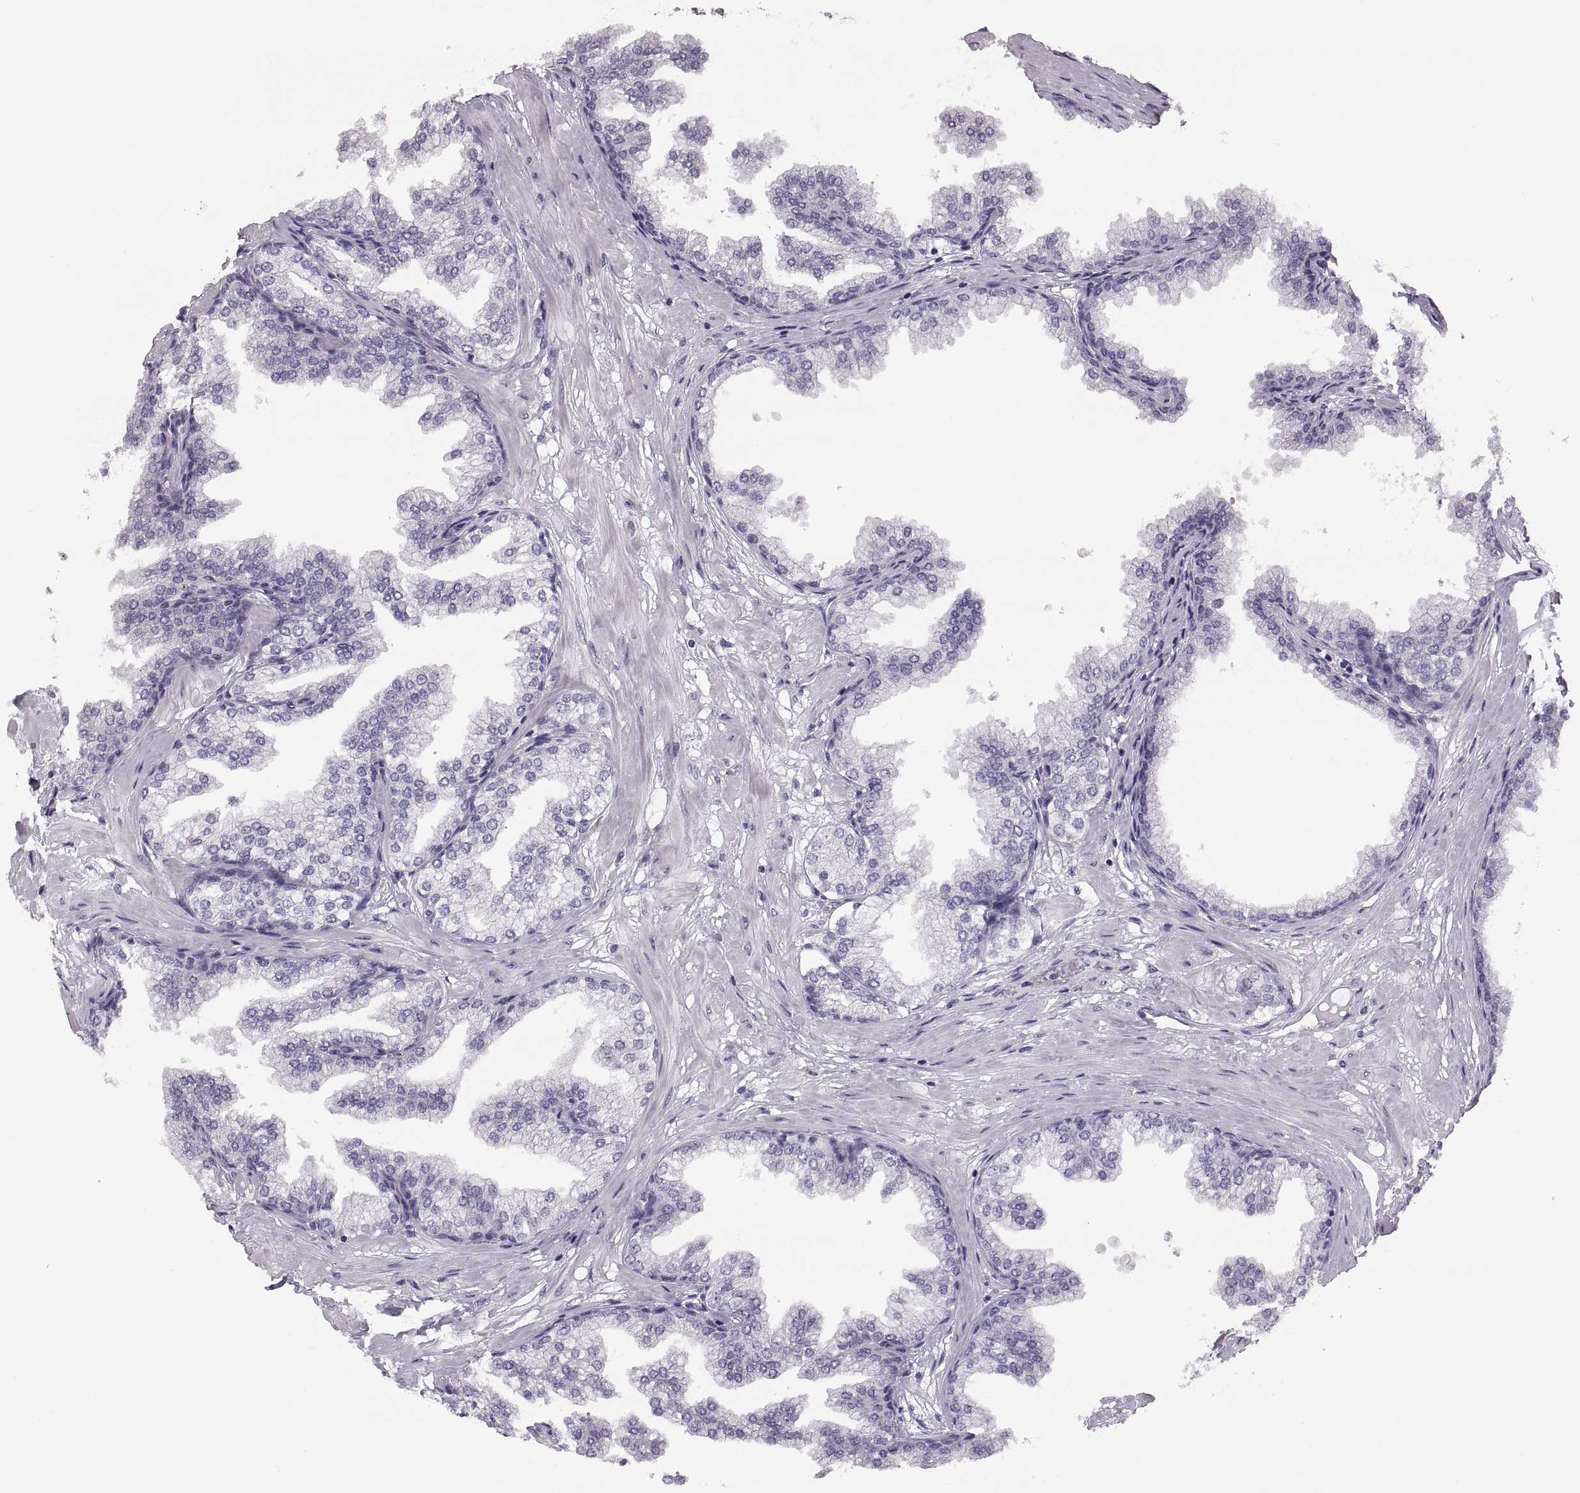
{"staining": {"intensity": "negative", "quantity": "none", "location": "none"}, "tissue": "prostate", "cell_type": "Glandular cells", "image_type": "normal", "snomed": [{"axis": "morphology", "description": "Normal tissue, NOS"}, {"axis": "topography", "description": "Prostate"}], "caption": "An immunohistochemistry image of benign prostate is shown. There is no staining in glandular cells of prostate. (Brightfield microscopy of DAB immunohistochemistry (IHC) at high magnification).", "gene": "ADH6", "patient": {"sex": "male", "age": 37}}